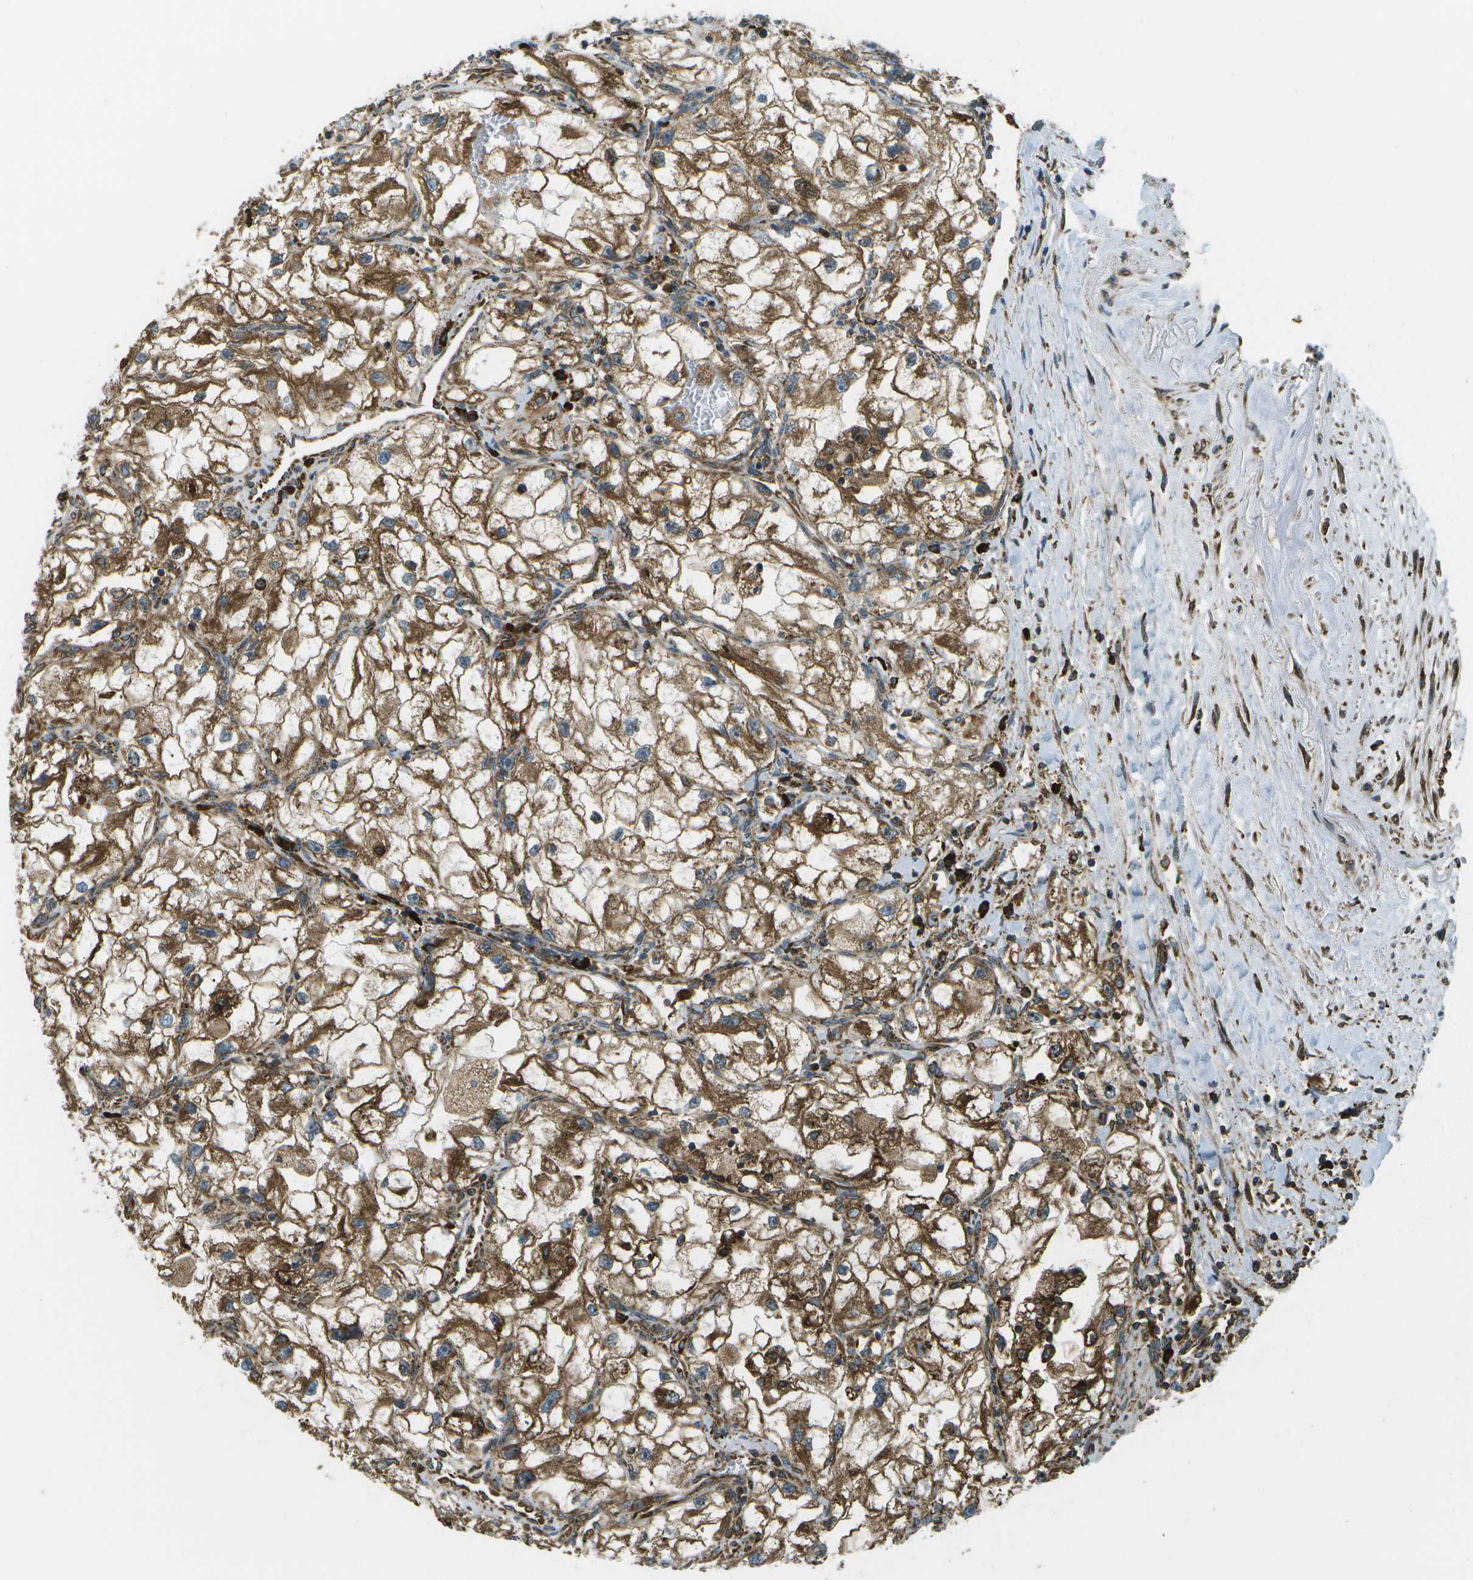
{"staining": {"intensity": "strong", "quantity": ">75%", "location": "cytoplasmic/membranous"}, "tissue": "renal cancer", "cell_type": "Tumor cells", "image_type": "cancer", "snomed": [{"axis": "morphology", "description": "Adenocarcinoma, NOS"}, {"axis": "topography", "description": "Kidney"}], "caption": "Immunohistochemical staining of human renal adenocarcinoma exhibits strong cytoplasmic/membranous protein expression in about >75% of tumor cells.", "gene": "USP30", "patient": {"sex": "female", "age": 70}}